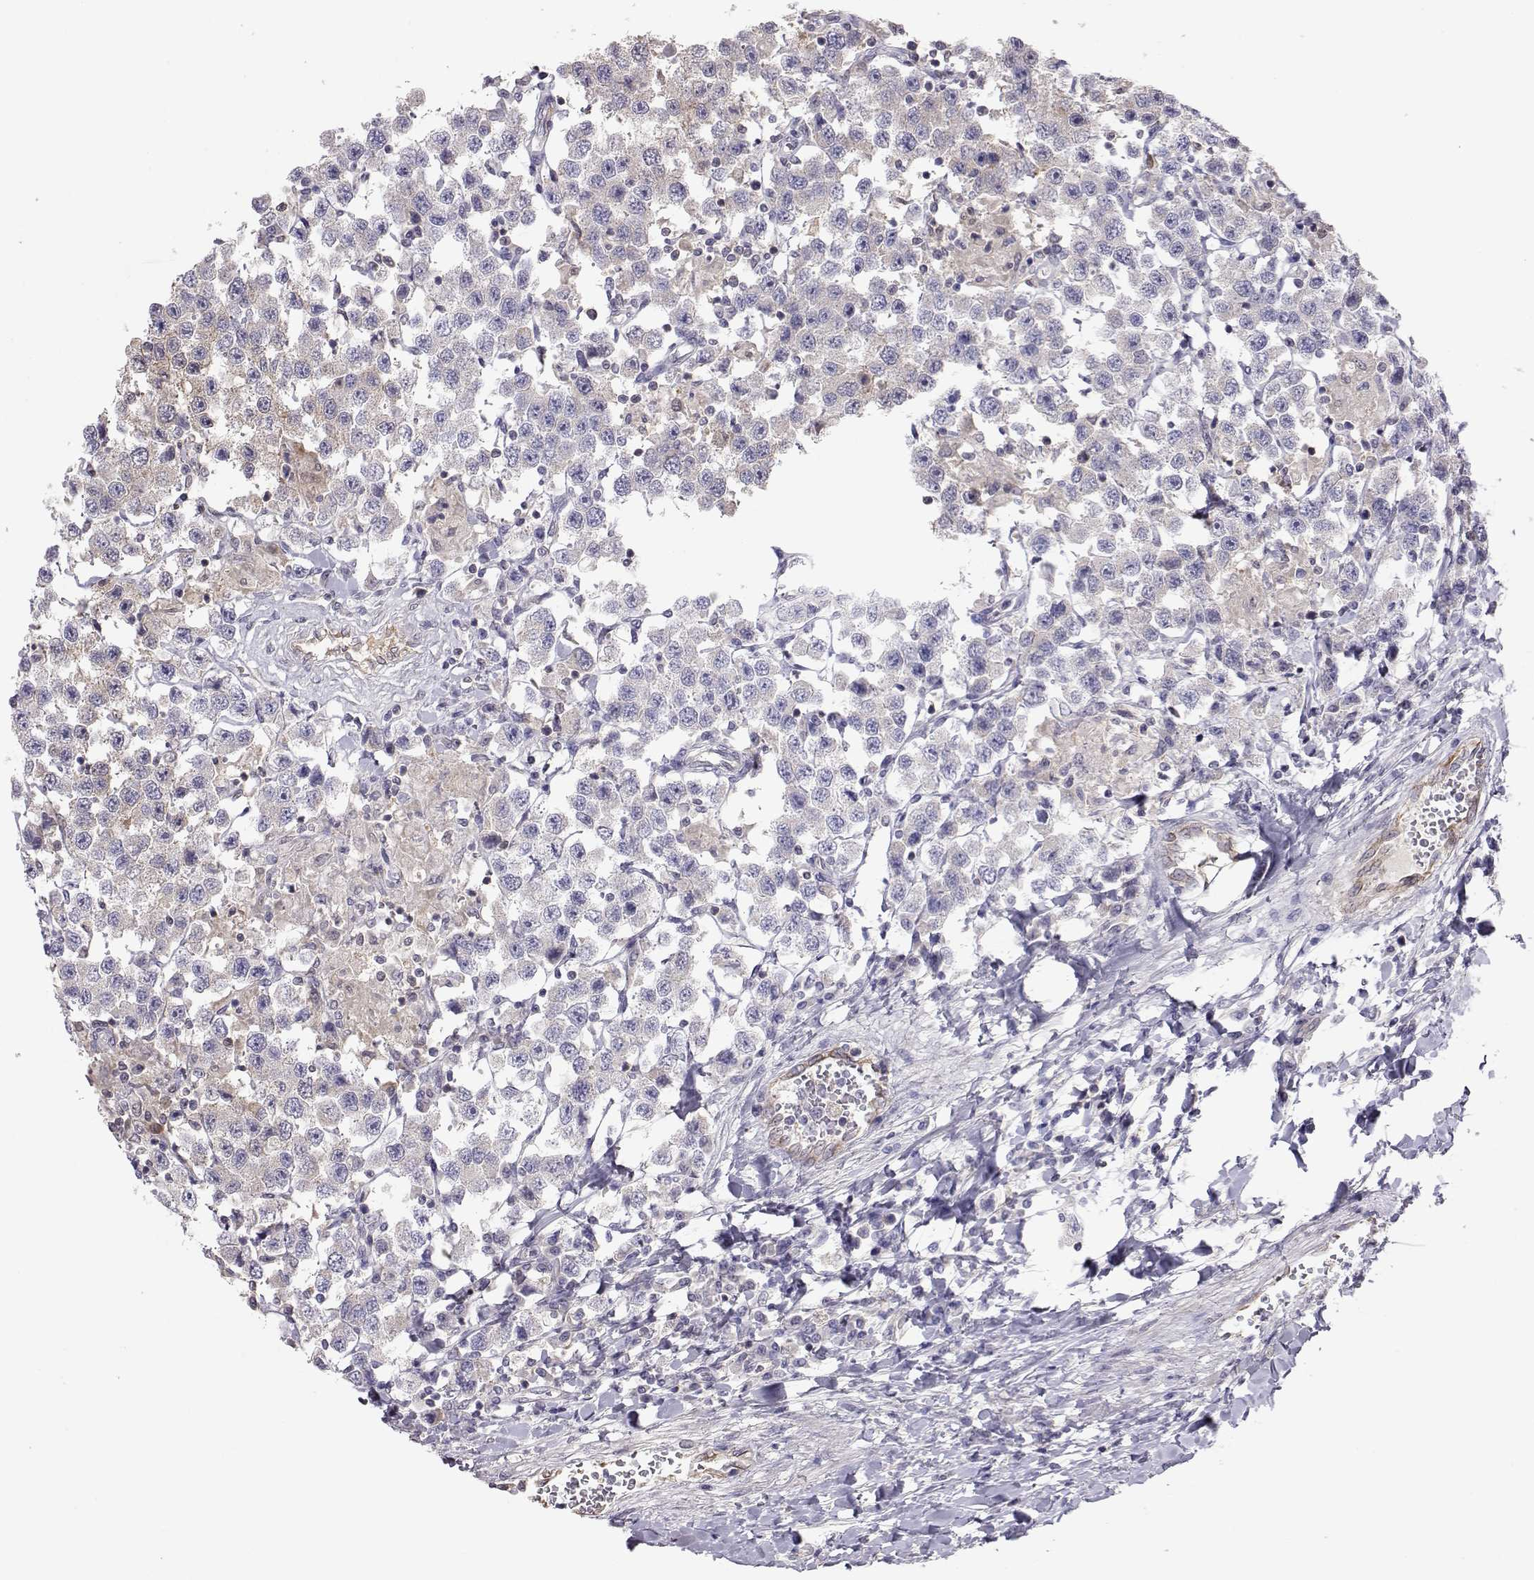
{"staining": {"intensity": "negative", "quantity": "none", "location": "none"}, "tissue": "testis cancer", "cell_type": "Tumor cells", "image_type": "cancer", "snomed": [{"axis": "morphology", "description": "Seminoma, NOS"}, {"axis": "topography", "description": "Testis"}], "caption": "The image displays no staining of tumor cells in testis cancer. (Immunohistochemistry (ihc), brightfield microscopy, high magnification).", "gene": "NCAM2", "patient": {"sex": "male", "age": 45}}